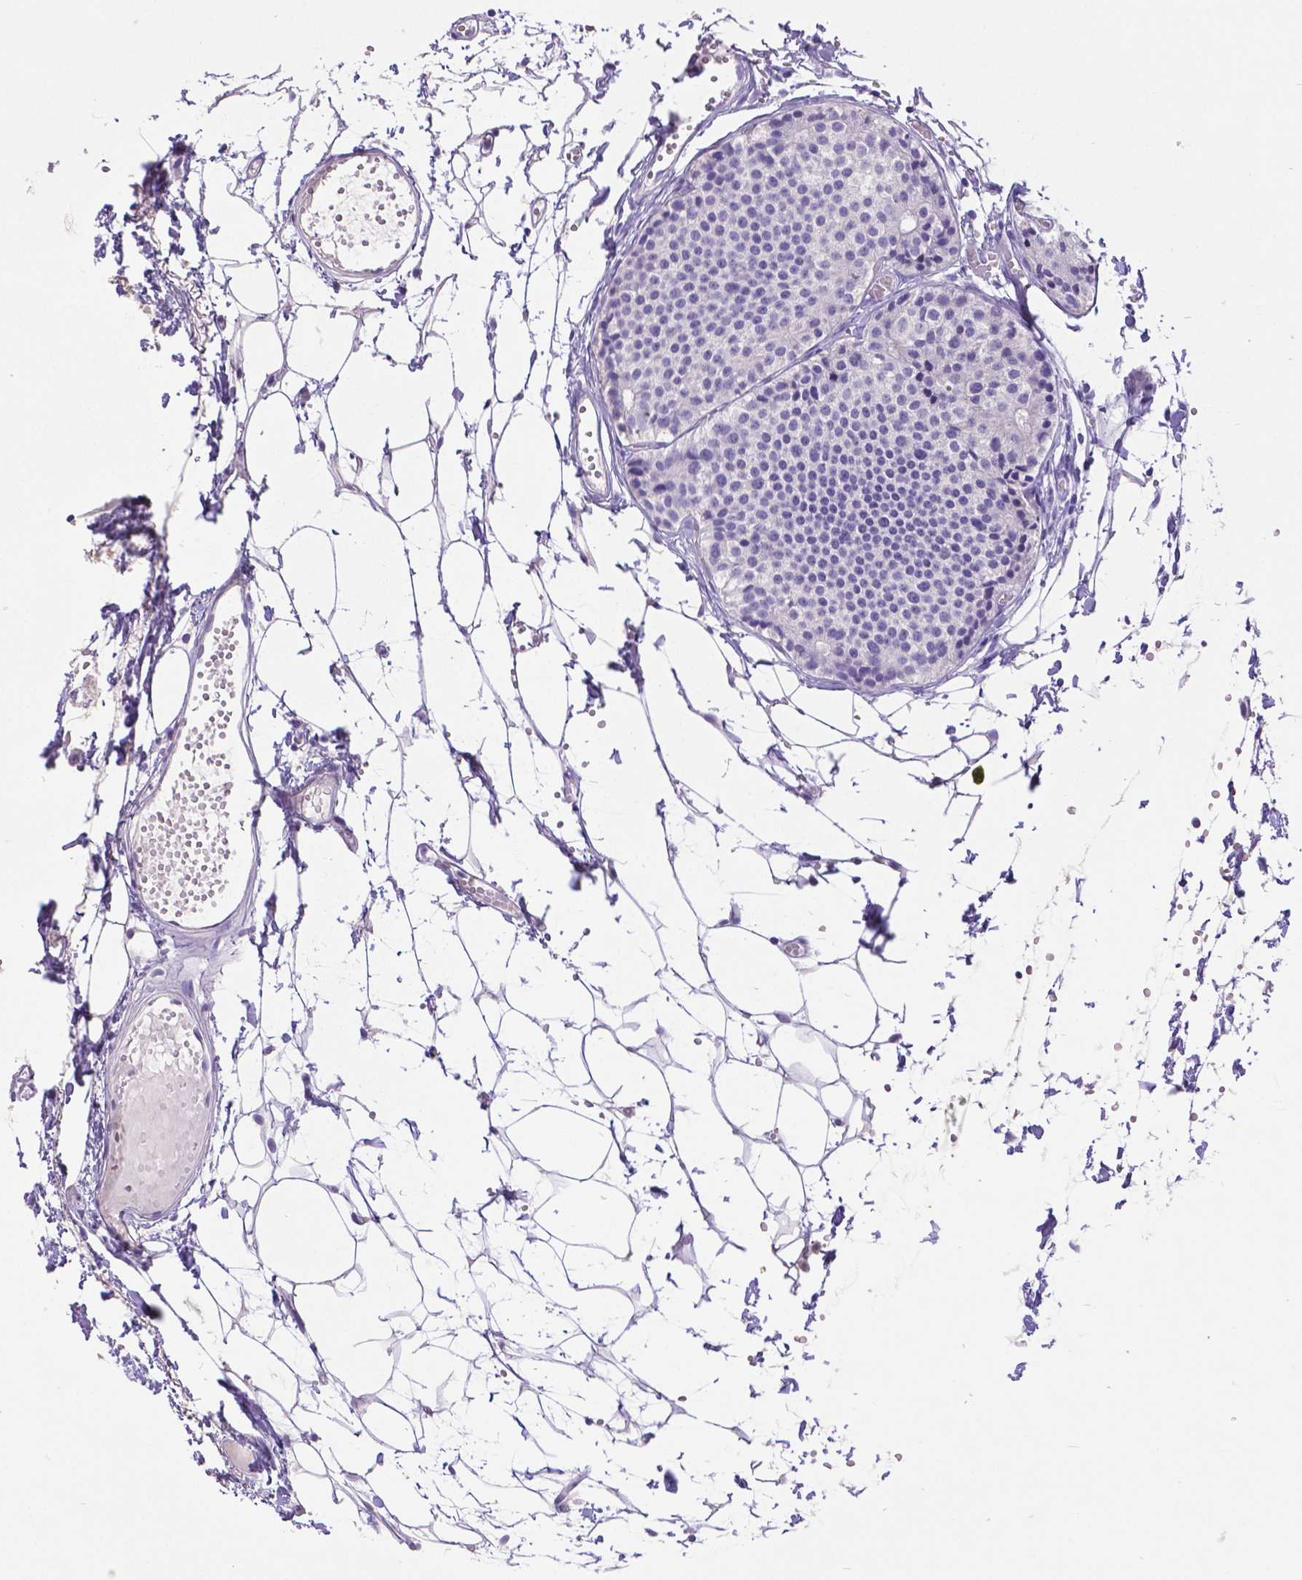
{"staining": {"intensity": "negative", "quantity": "none", "location": "none"}, "tissue": "carcinoid", "cell_type": "Tumor cells", "image_type": "cancer", "snomed": [{"axis": "morphology", "description": "Carcinoid, malignant, NOS"}, {"axis": "topography", "description": "Small intestine"}], "caption": "Immunohistochemistry (IHC) image of neoplastic tissue: human malignant carcinoid stained with DAB displays no significant protein positivity in tumor cells.", "gene": "SATB2", "patient": {"sex": "female", "age": 65}}